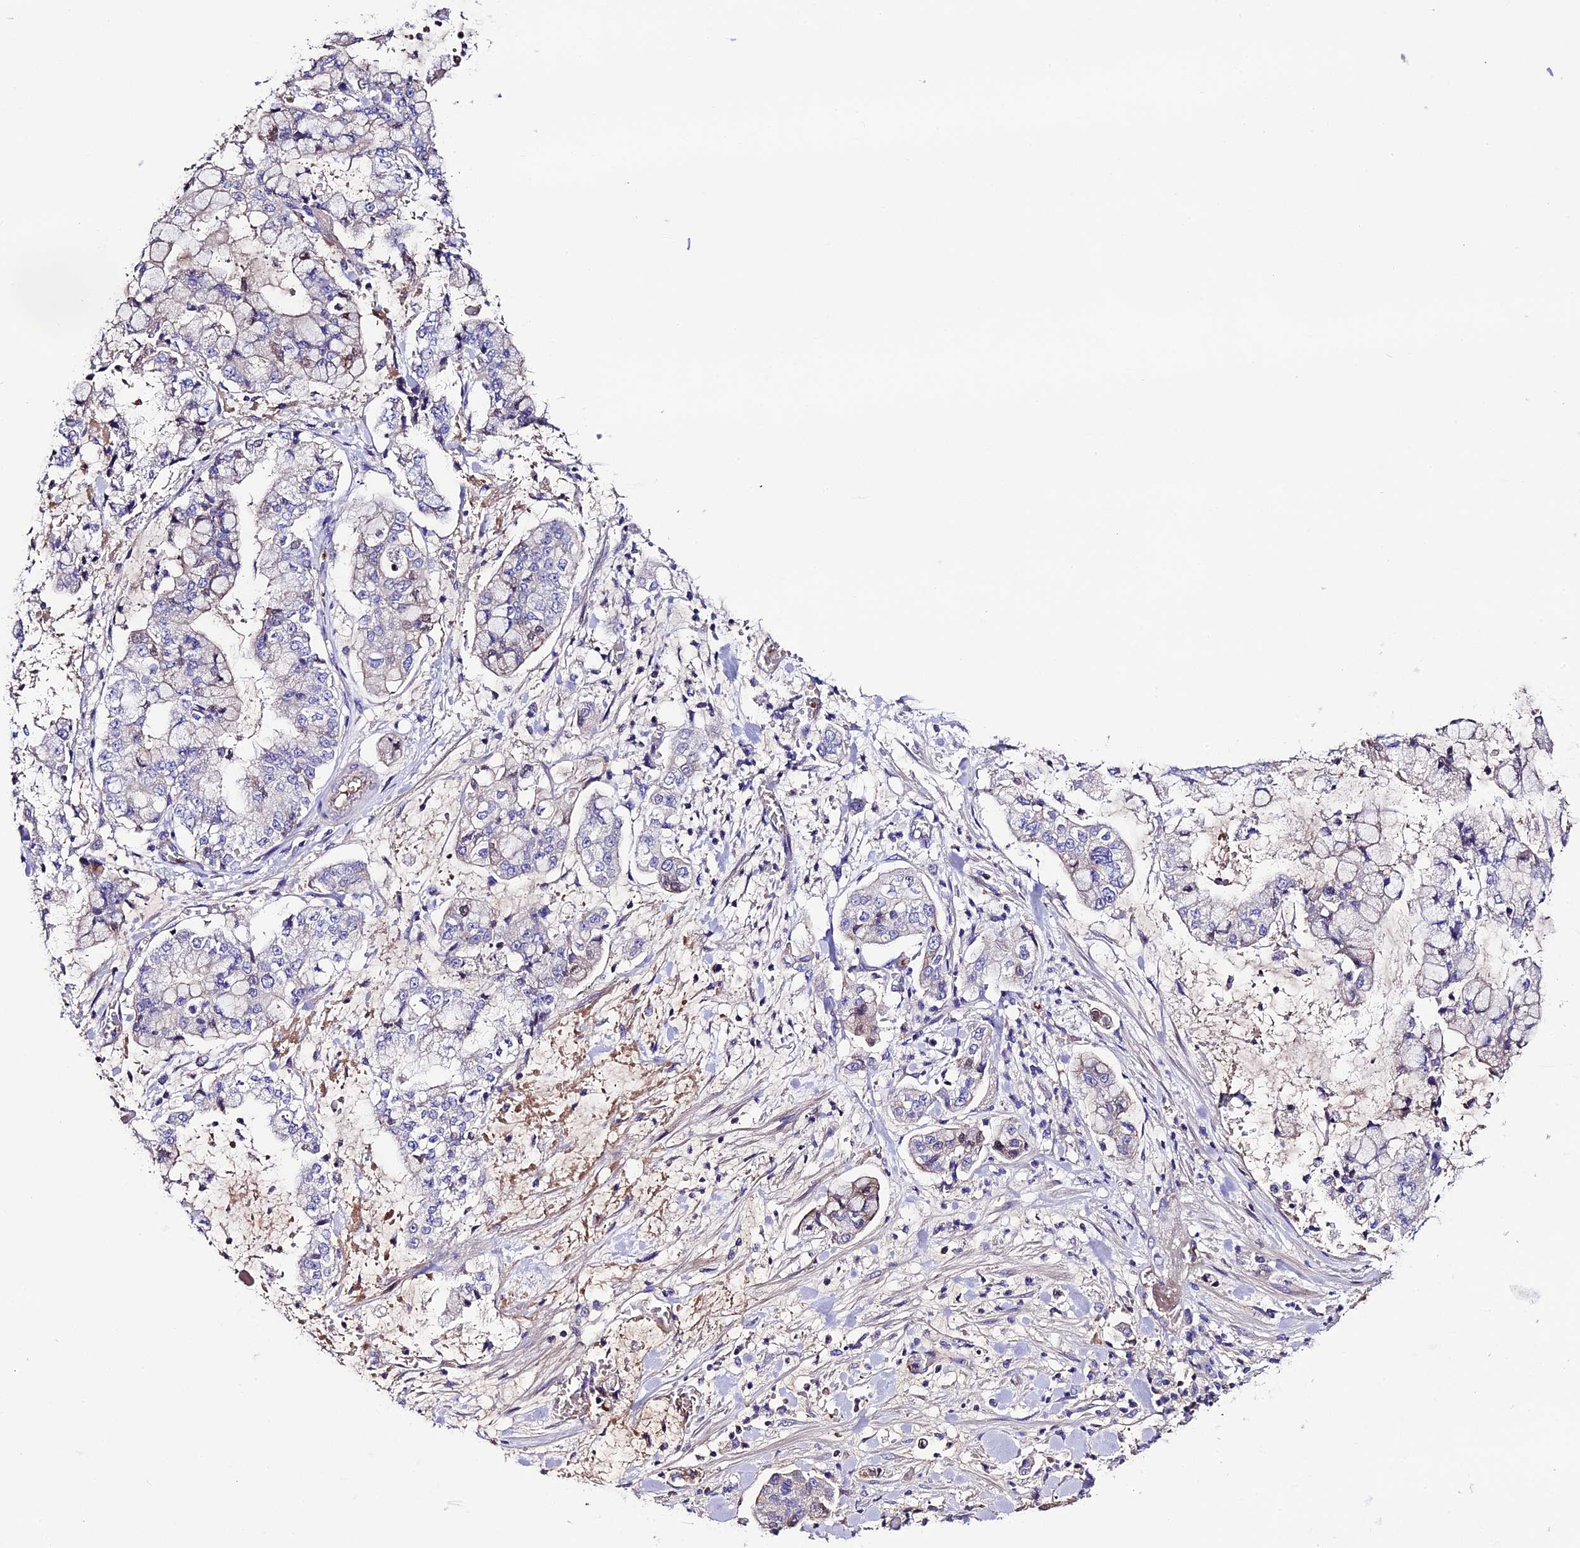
{"staining": {"intensity": "negative", "quantity": "none", "location": "none"}, "tissue": "stomach cancer", "cell_type": "Tumor cells", "image_type": "cancer", "snomed": [{"axis": "morphology", "description": "Adenocarcinoma, NOS"}, {"axis": "topography", "description": "Stomach"}], "caption": "Immunohistochemical staining of human adenocarcinoma (stomach) demonstrates no significant staining in tumor cells.", "gene": "TCP11L2", "patient": {"sex": "male", "age": 76}}